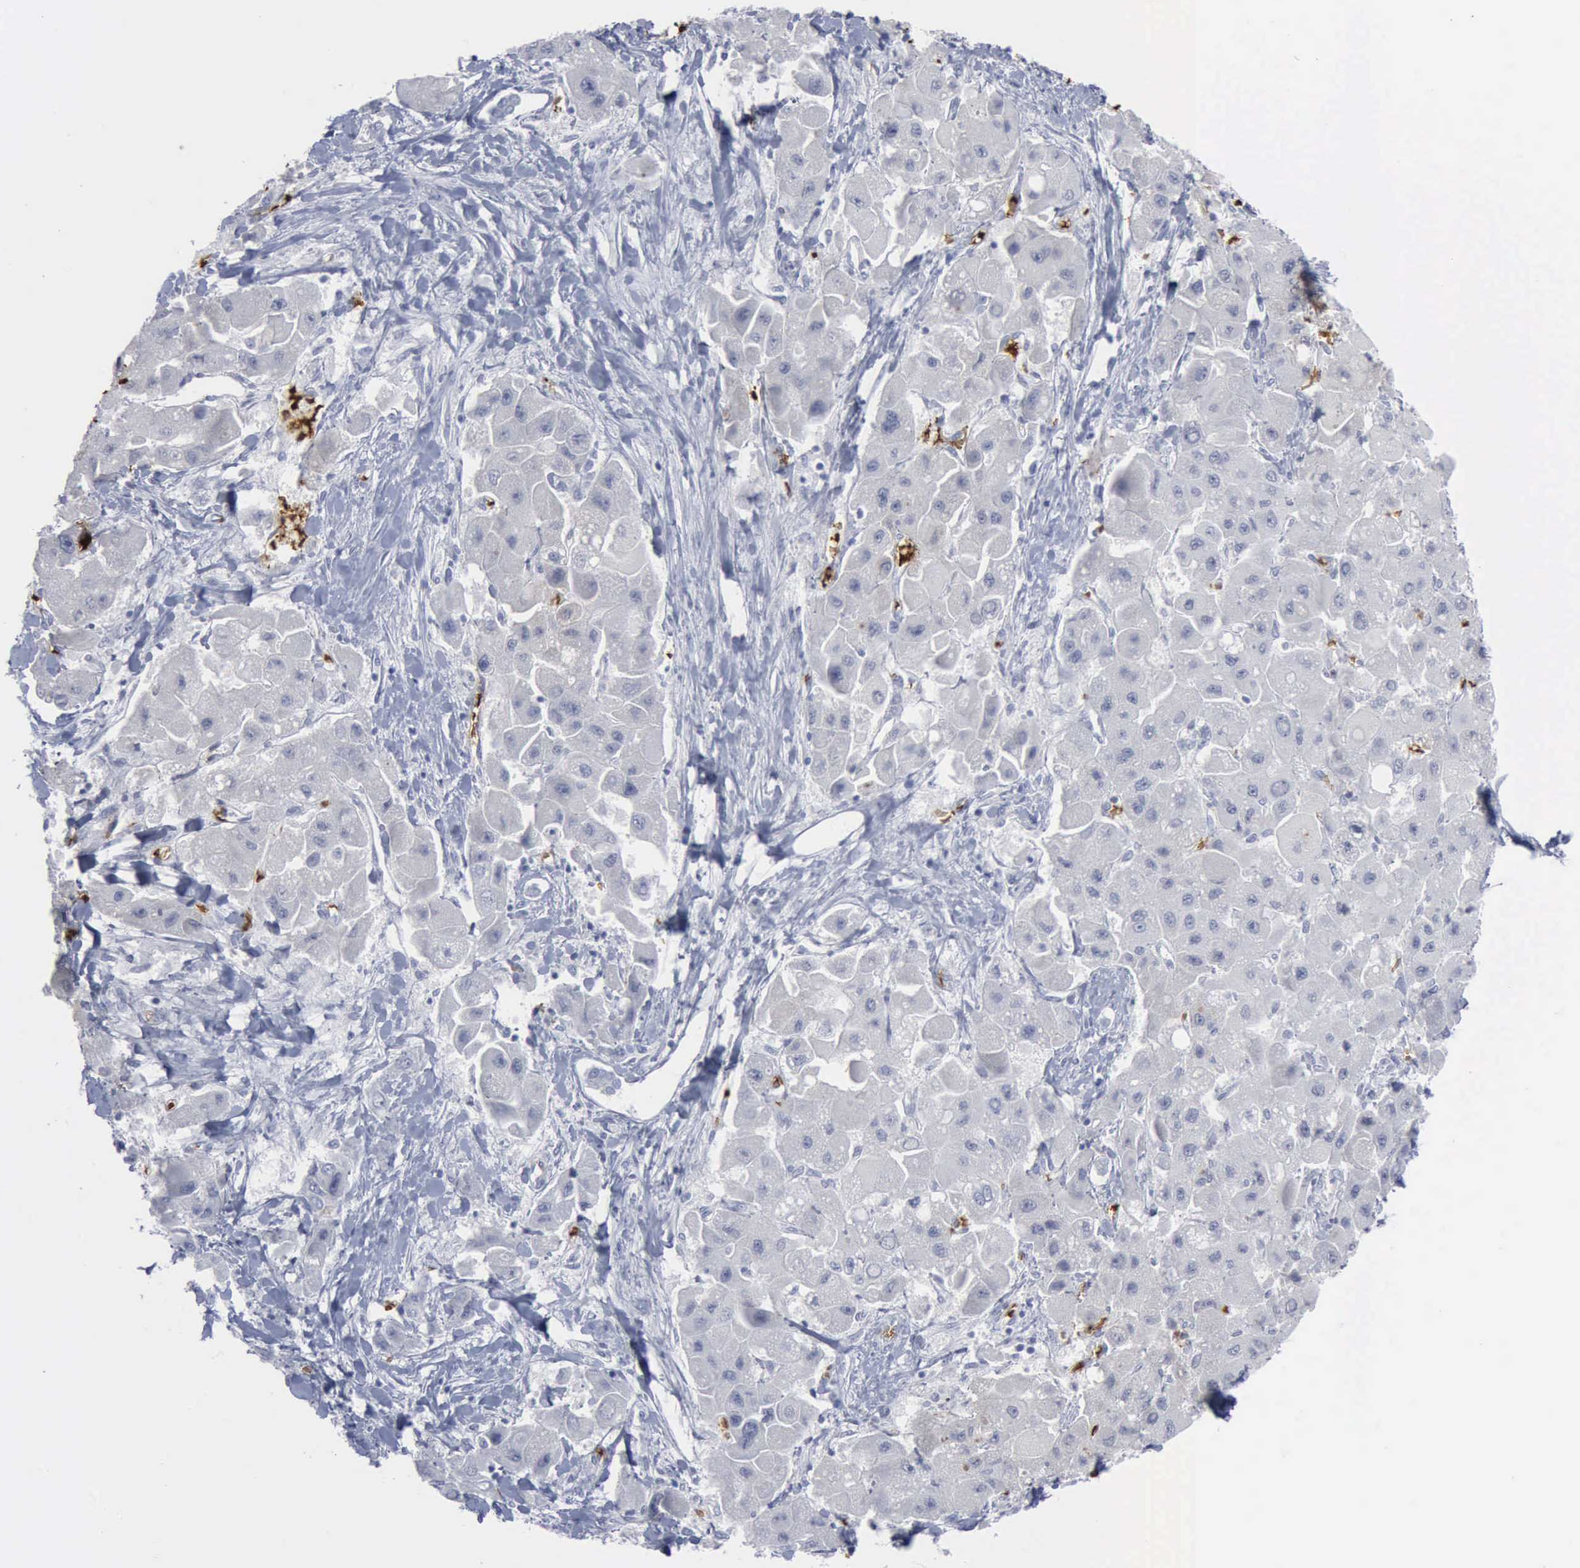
{"staining": {"intensity": "negative", "quantity": "none", "location": "none"}, "tissue": "liver cancer", "cell_type": "Tumor cells", "image_type": "cancer", "snomed": [{"axis": "morphology", "description": "Carcinoma, Hepatocellular, NOS"}, {"axis": "topography", "description": "Liver"}], "caption": "Human hepatocellular carcinoma (liver) stained for a protein using immunohistochemistry (IHC) shows no staining in tumor cells.", "gene": "TGFB1", "patient": {"sex": "male", "age": 24}}